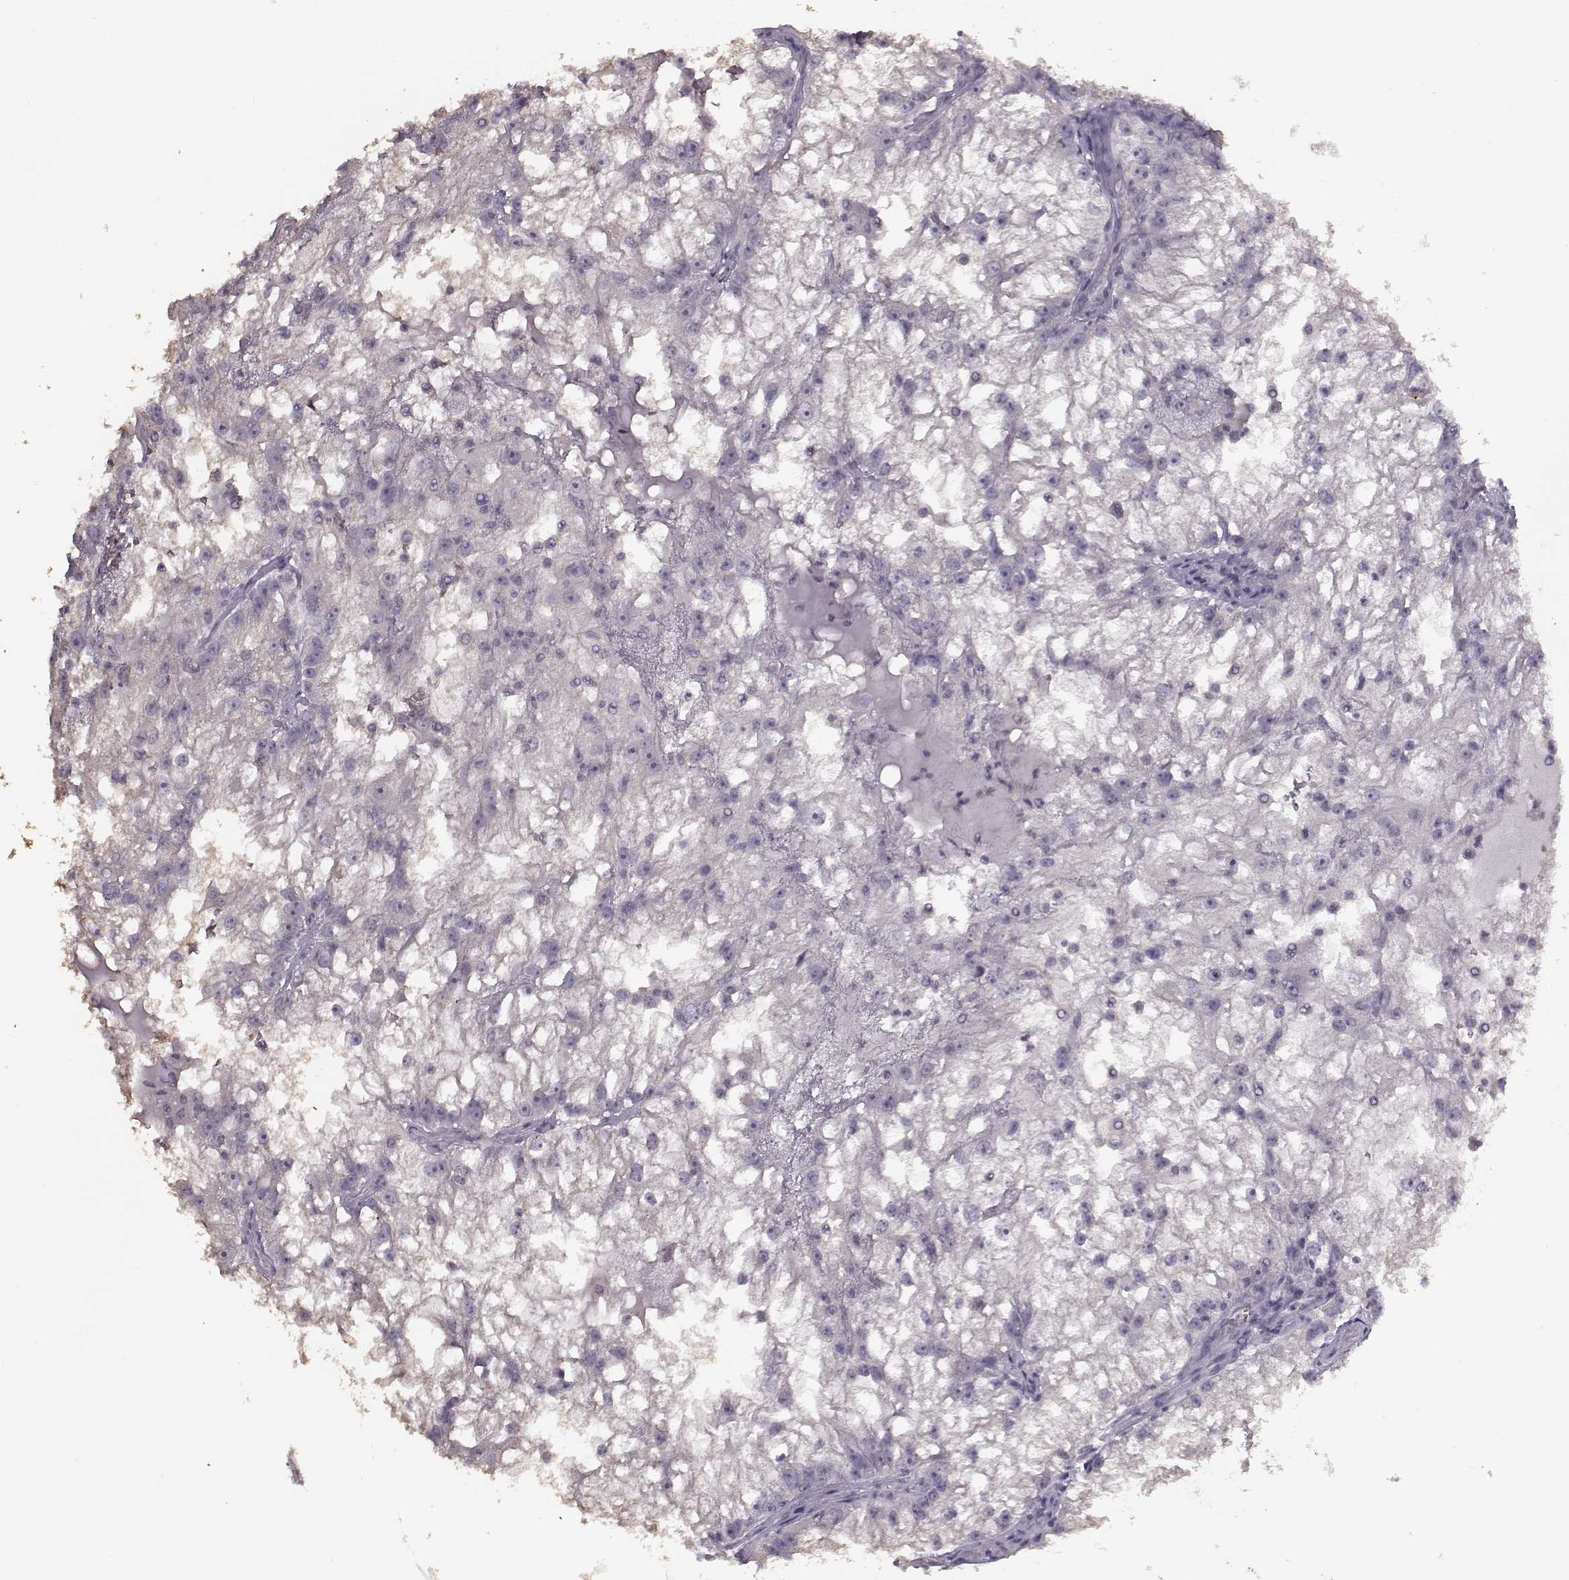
{"staining": {"intensity": "negative", "quantity": "none", "location": "none"}, "tissue": "renal cancer", "cell_type": "Tumor cells", "image_type": "cancer", "snomed": [{"axis": "morphology", "description": "Adenocarcinoma, NOS"}, {"axis": "topography", "description": "Kidney"}], "caption": "A histopathology image of human renal cancer is negative for staining in tumor cells. Nuclei are stained in blue.", "gene": "UROC1", "patient": {"sex": "male", "age": 59}}